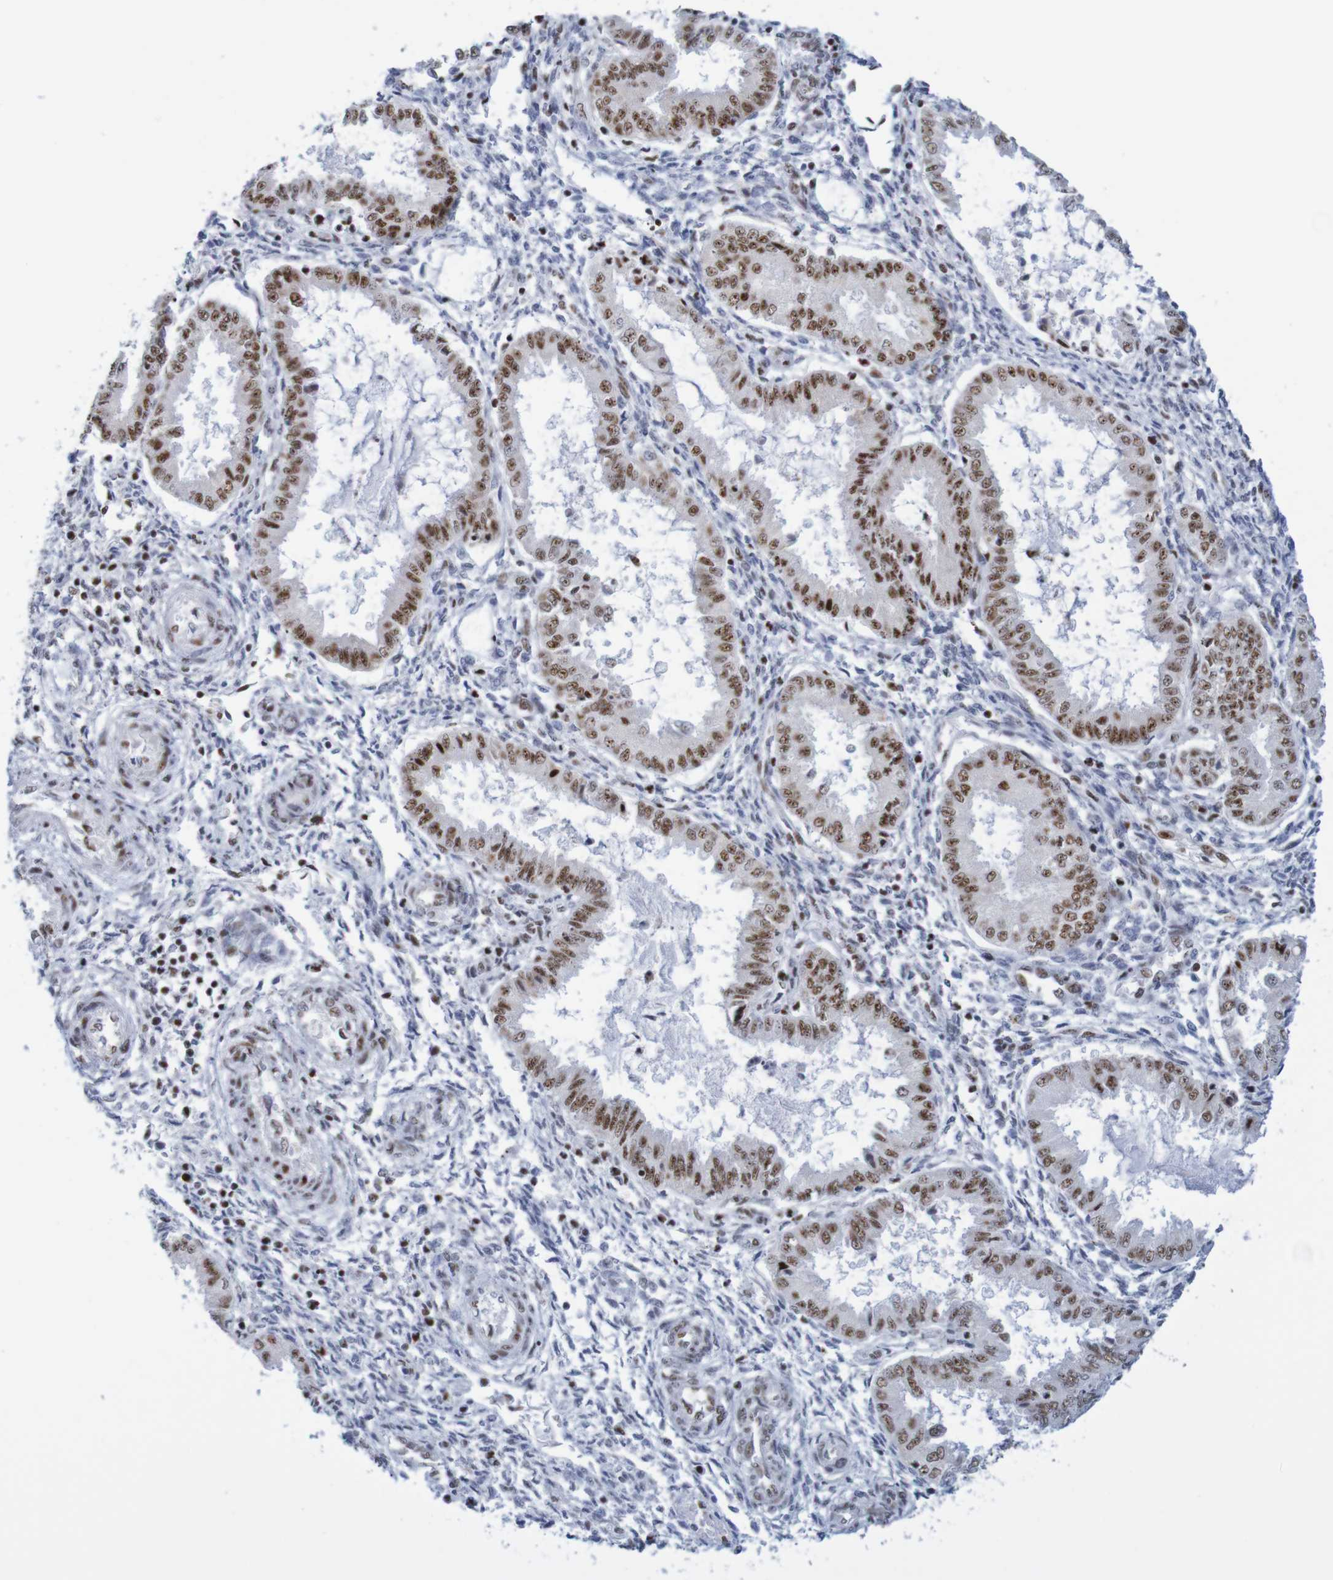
{"staining": {"intensity": "weak", "quantity": "25%-75%", "location": "nuclear"}, "tissue": "endometrium", "cell_type": "Cells in endometrial stroma", "image_type": "normal", "snomed": [{"axis": "morphology", "description": "Normal tissue, NOS"}, {"axis": "topography", "description": "Endometrium"}], "caption": "Endometrium stained with DAB immunohistochemistry (IHC) exhibits low levels of weak nuclear positivity in about 25%-75% of cells in endometrial stroma. Nuclei are stained in blue.", "gene": "THRAP3", "patient": {"sex": "female", "age": 33}}